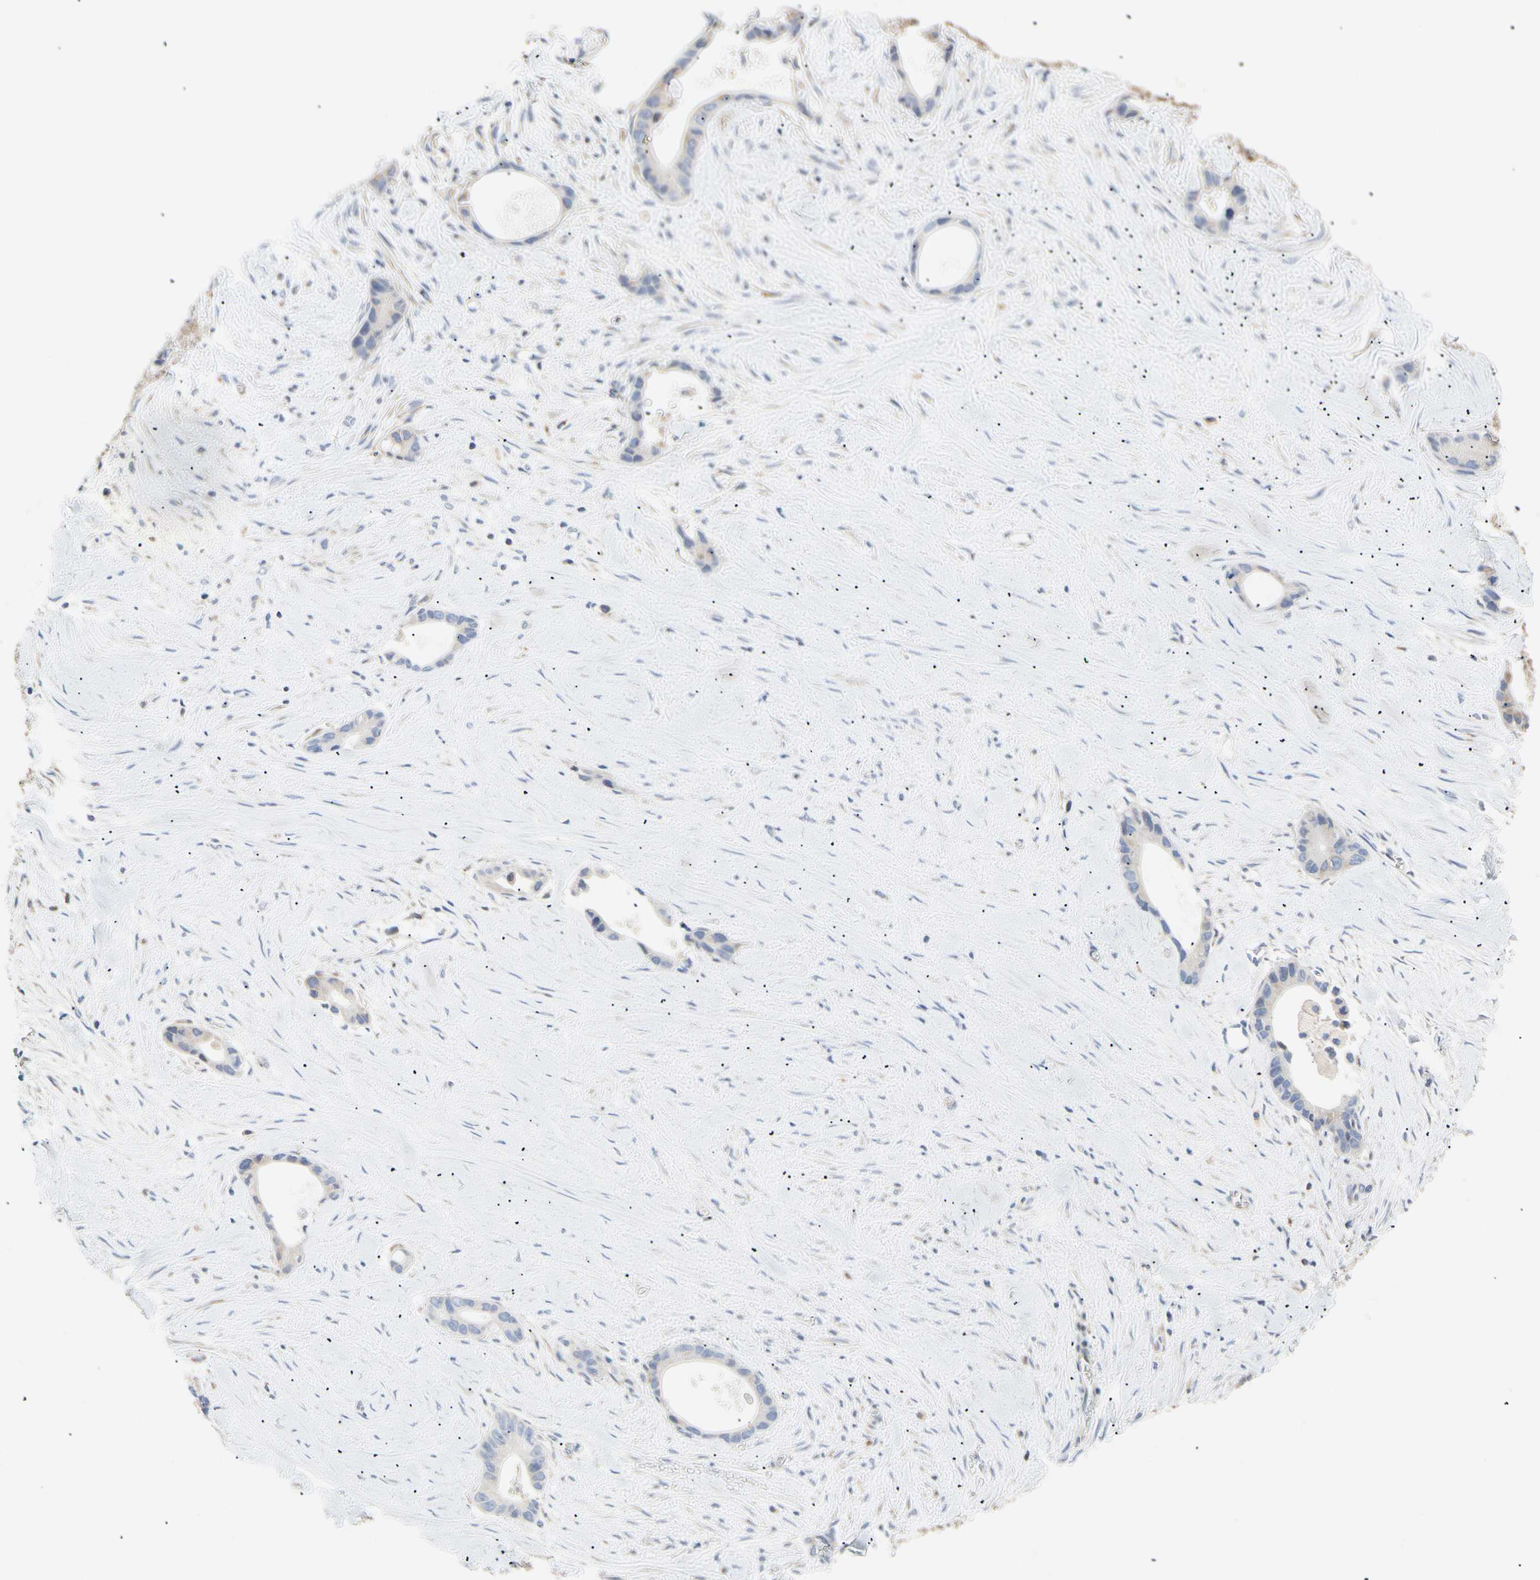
{"staining": {"intensity": "negative", "quantity": "none", "location": "none"}, "tissue": "liver cancer", "cell_type": "Tumor cells", "image_type": "cancer", "snomed": [{"axis": "morphology", "description": "Cholangiocarcinoma"}, {"axis": "topography", "description": "Liver"}], "caption": "The histopathology image exhibits no significant positivity in tumor cells of liver cholangiocarcinoma. (DAB (3,3'-diaminobenzidine) IHC with hematoxylin counter stain).", "gene": "PLGRKT", "patient": {"sex": "female", "age": 55}}